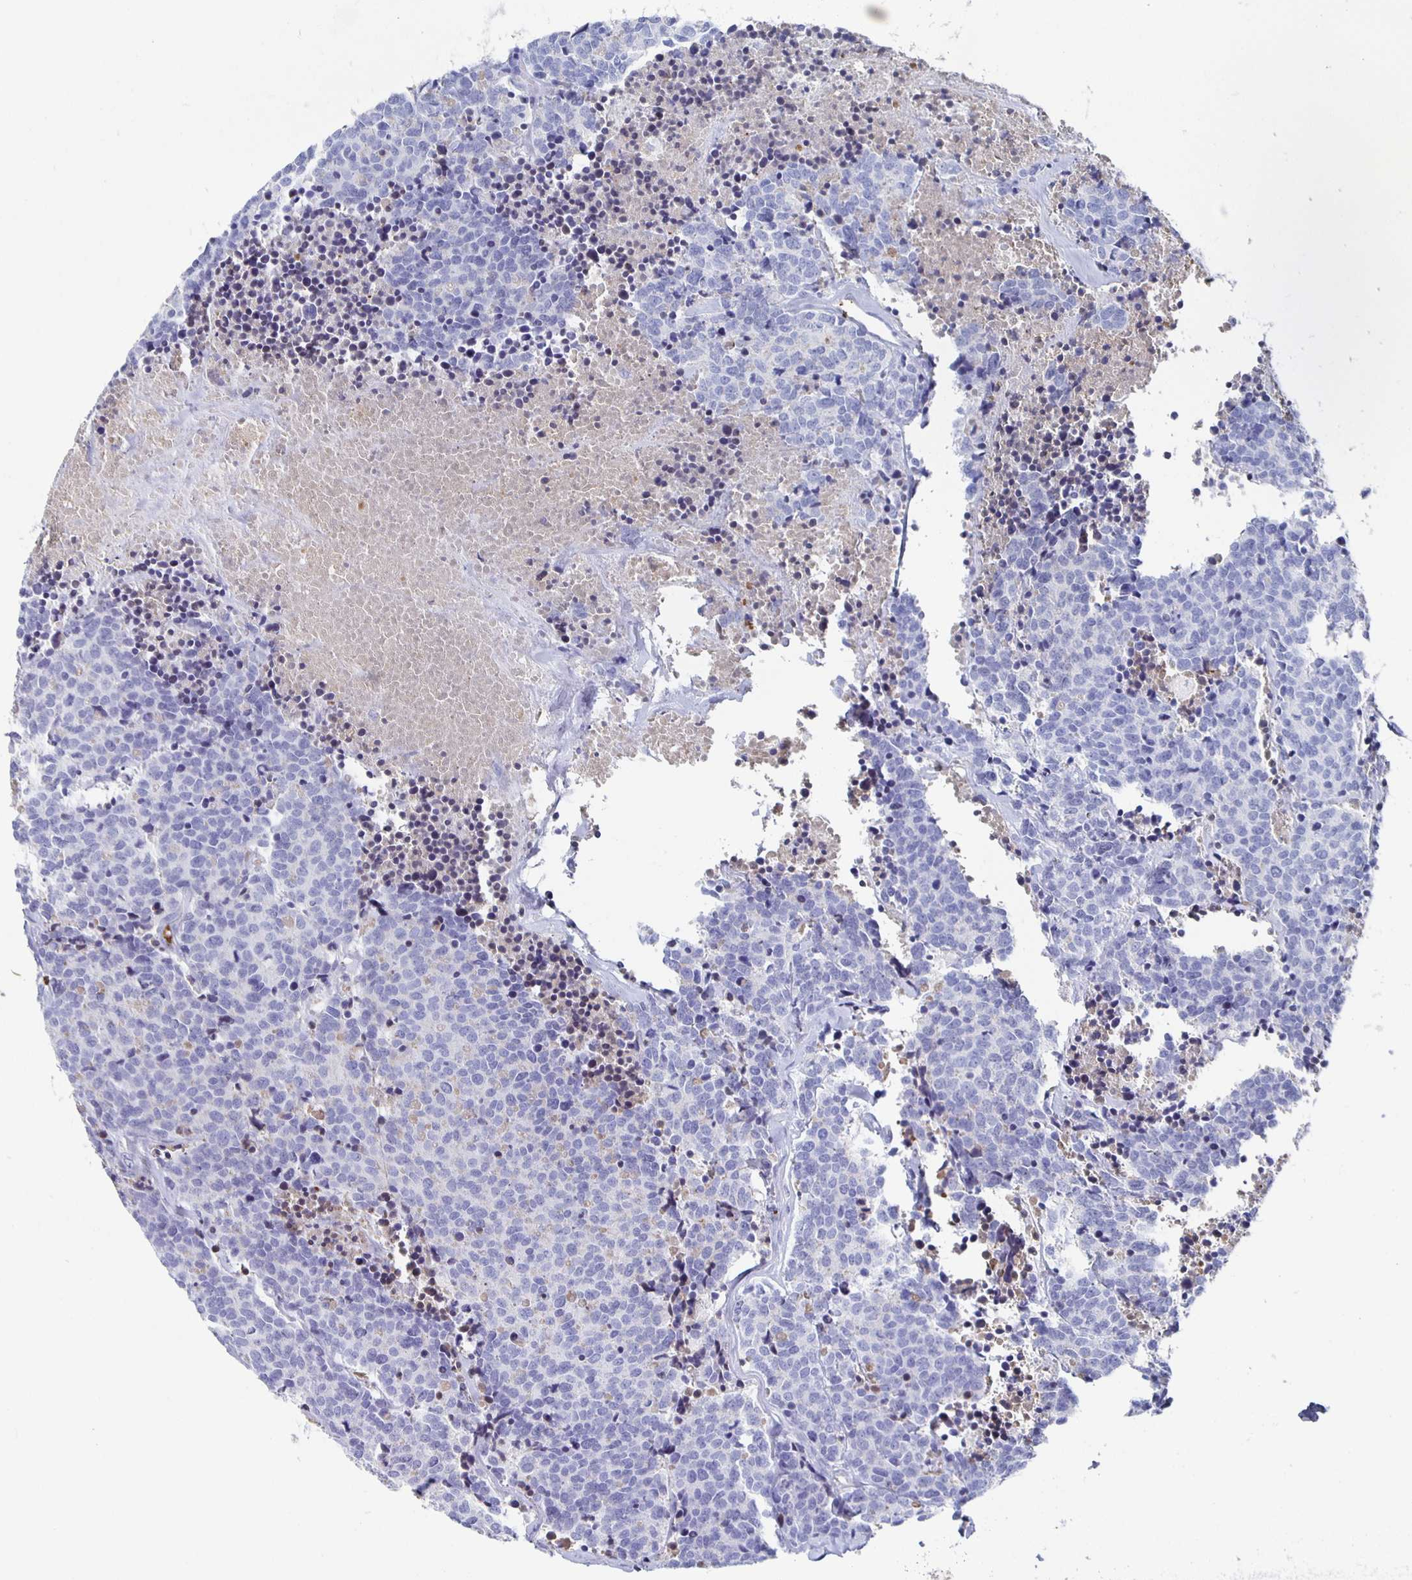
{"staining": {"intensity": "negative", "quantity": "none", "location": "none"}, "tissue": "carcinoid", "cell_type": "Tumor cells", "image_type": "cancer", "snomed": [{"axis": "morphology", "description": "Carcinoid, malignant, NOS"}, {"axis": "topography", "description": "Skin"}], "caption": "Human carcinoid stained for a protein using immunohistochemistry shows no staining in tumor cells.", "gene": "FGA", "patient": {"sex": "female", "age": 79}}